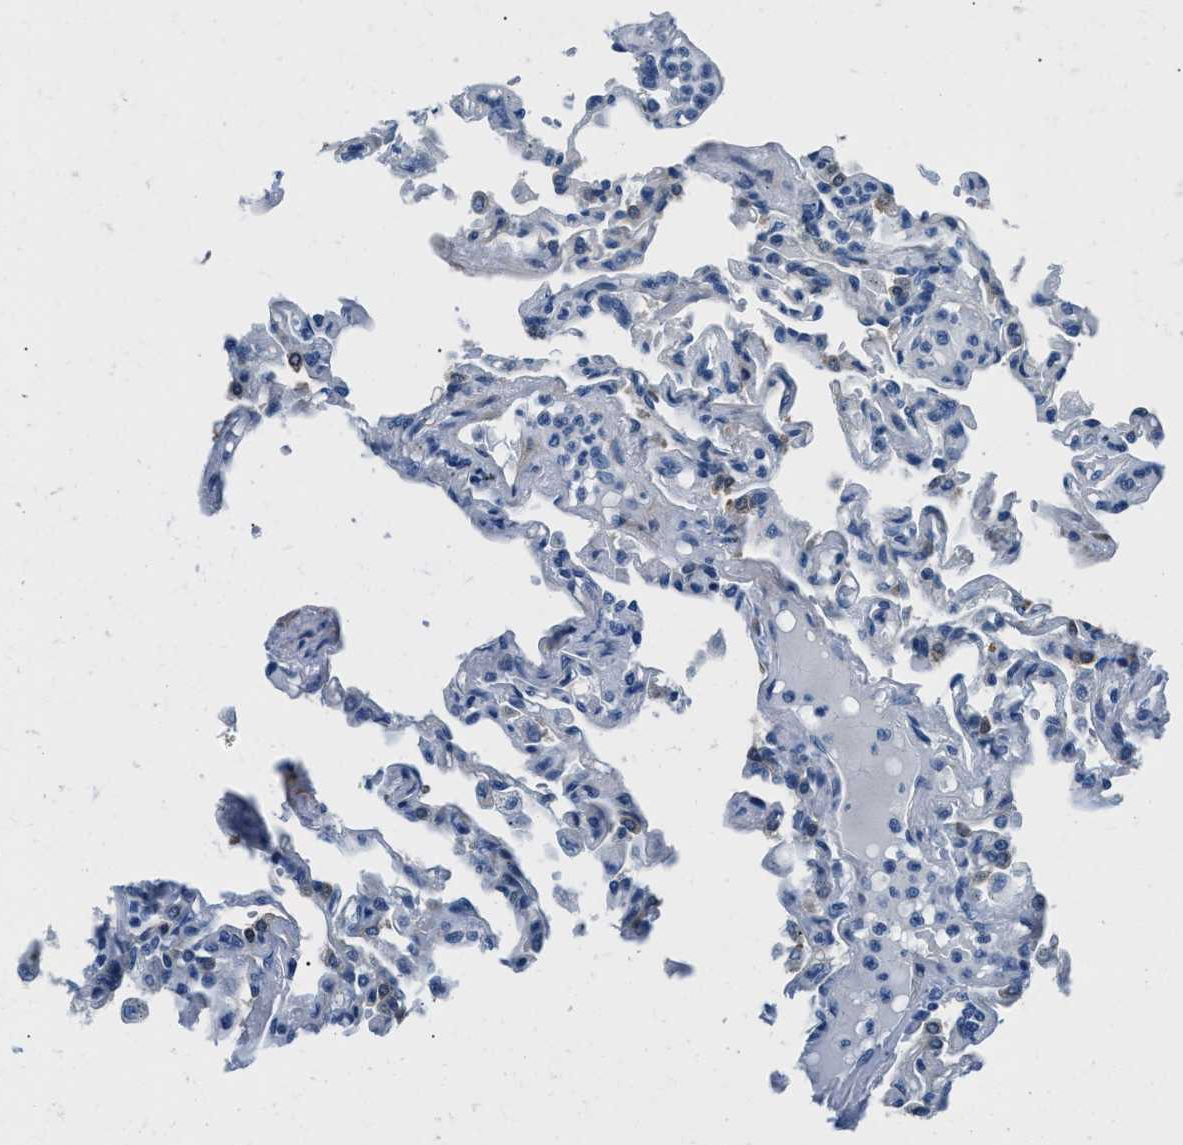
{"staining": {"intensity": "negative", "quantity": "none", "location": "none"}, "tissue": "lung", "cell_type": "Alveolar cells", "image_type": "normal", "snomed": [{"axis": "morphology", "description": "Normal tissue, NOS"}, {"axis": "topography", "description": "Lung"}], "caption": "Normal lung was stained to show a protein in brown. There is no significant staining in alveolar cells. (DAB (3,3'-diaminobenzidine) immunohistochemistry (IHC) visualized using brightfield microscopy, high magnification).", "gene": "CDRT4", "patient": {"sex": "male", "age": 21}}